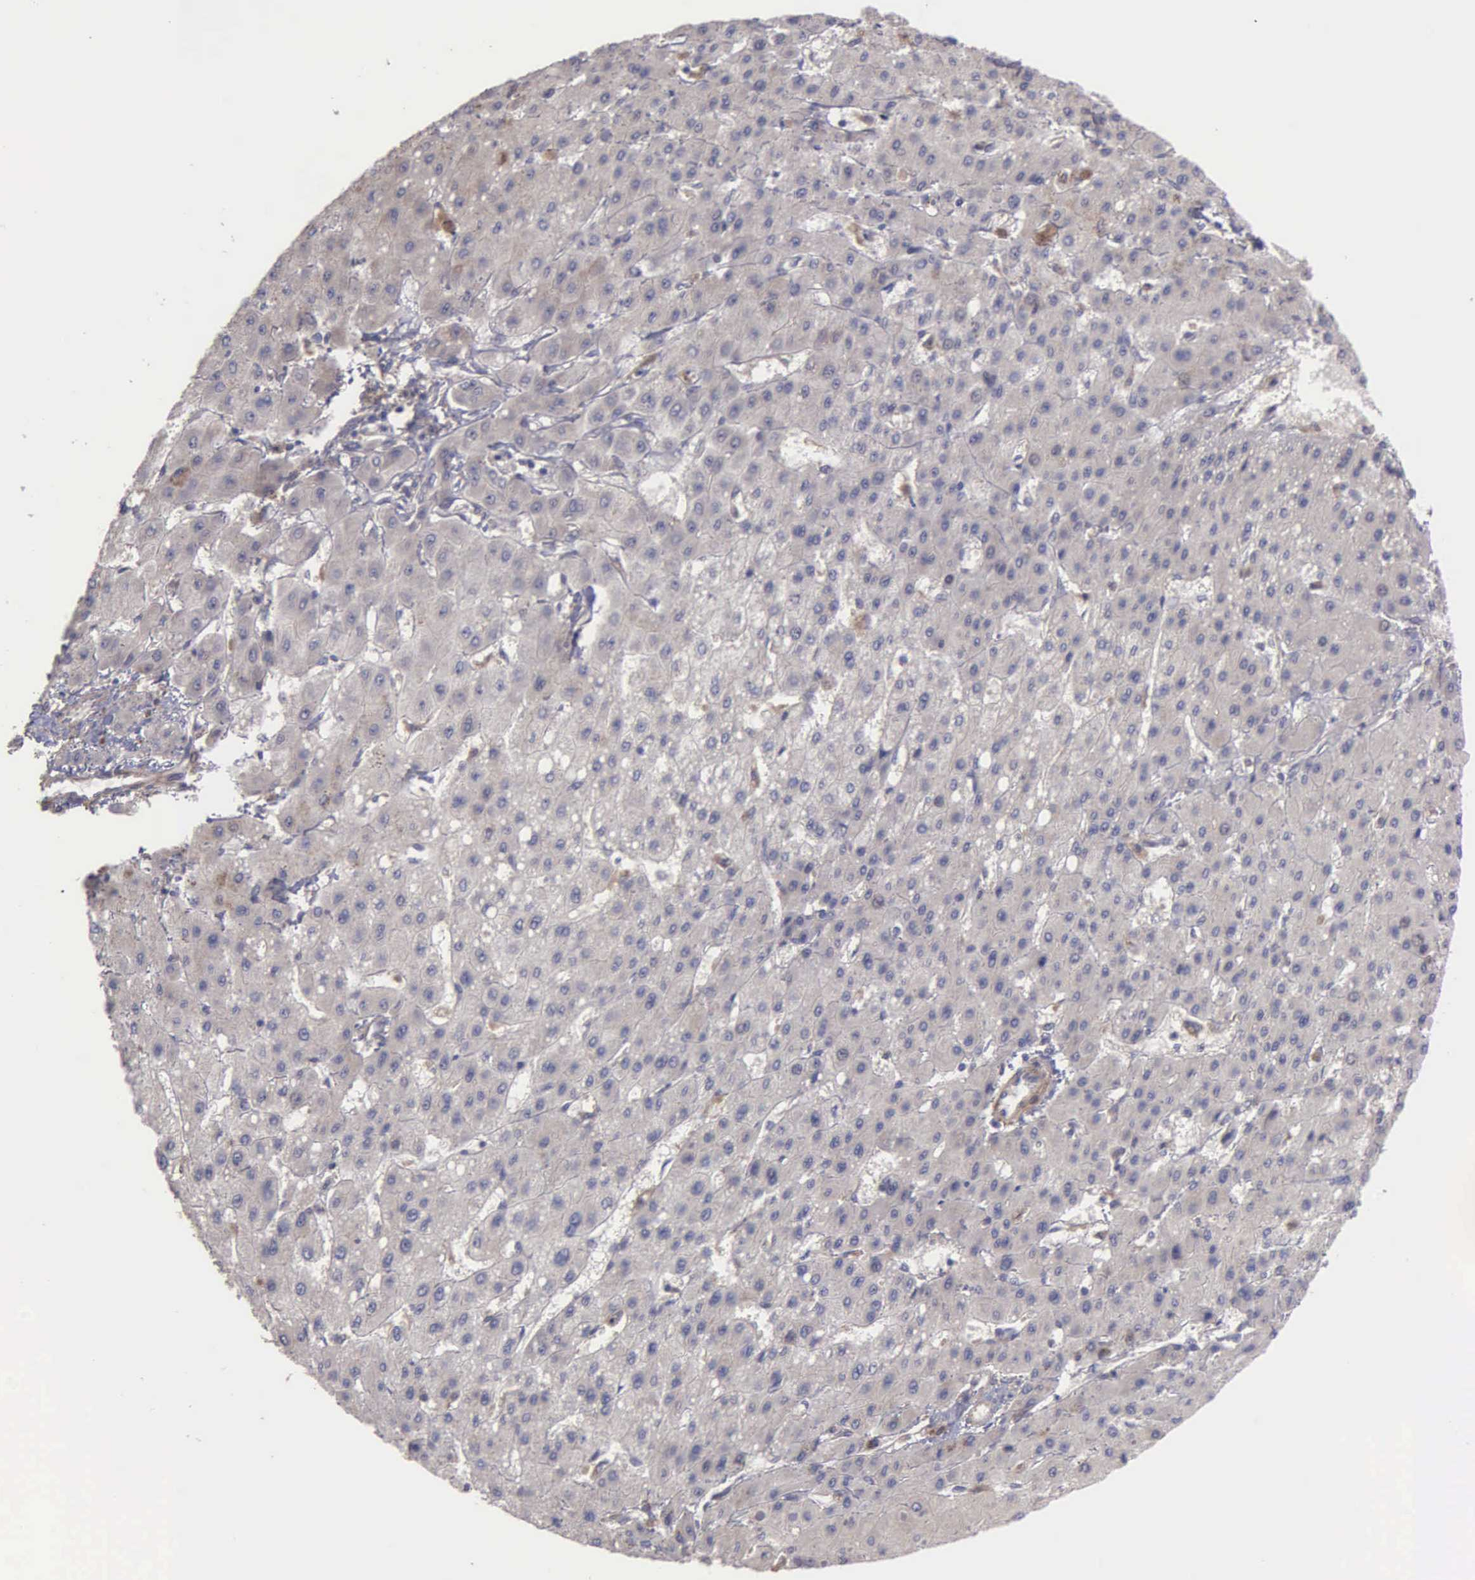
{"staining": {"intensity": "negative", "quantity": "none", "location": "none"}, "tissue": "liver cancer", "cell_type": "Tumor cells", "image_type": "cancer", "snomed": [{"axis": "morphology", "description": "Carcinoma, Hepatocellular, NOS"}, {"axis": "topography", "description": "Liver"}], "caption": "There is no significant positivity in tumor cells of liver cancer (hepatocellular carcinoma).", "gene": "RTL10", "patient": {"sex": "female", "age": 52}}